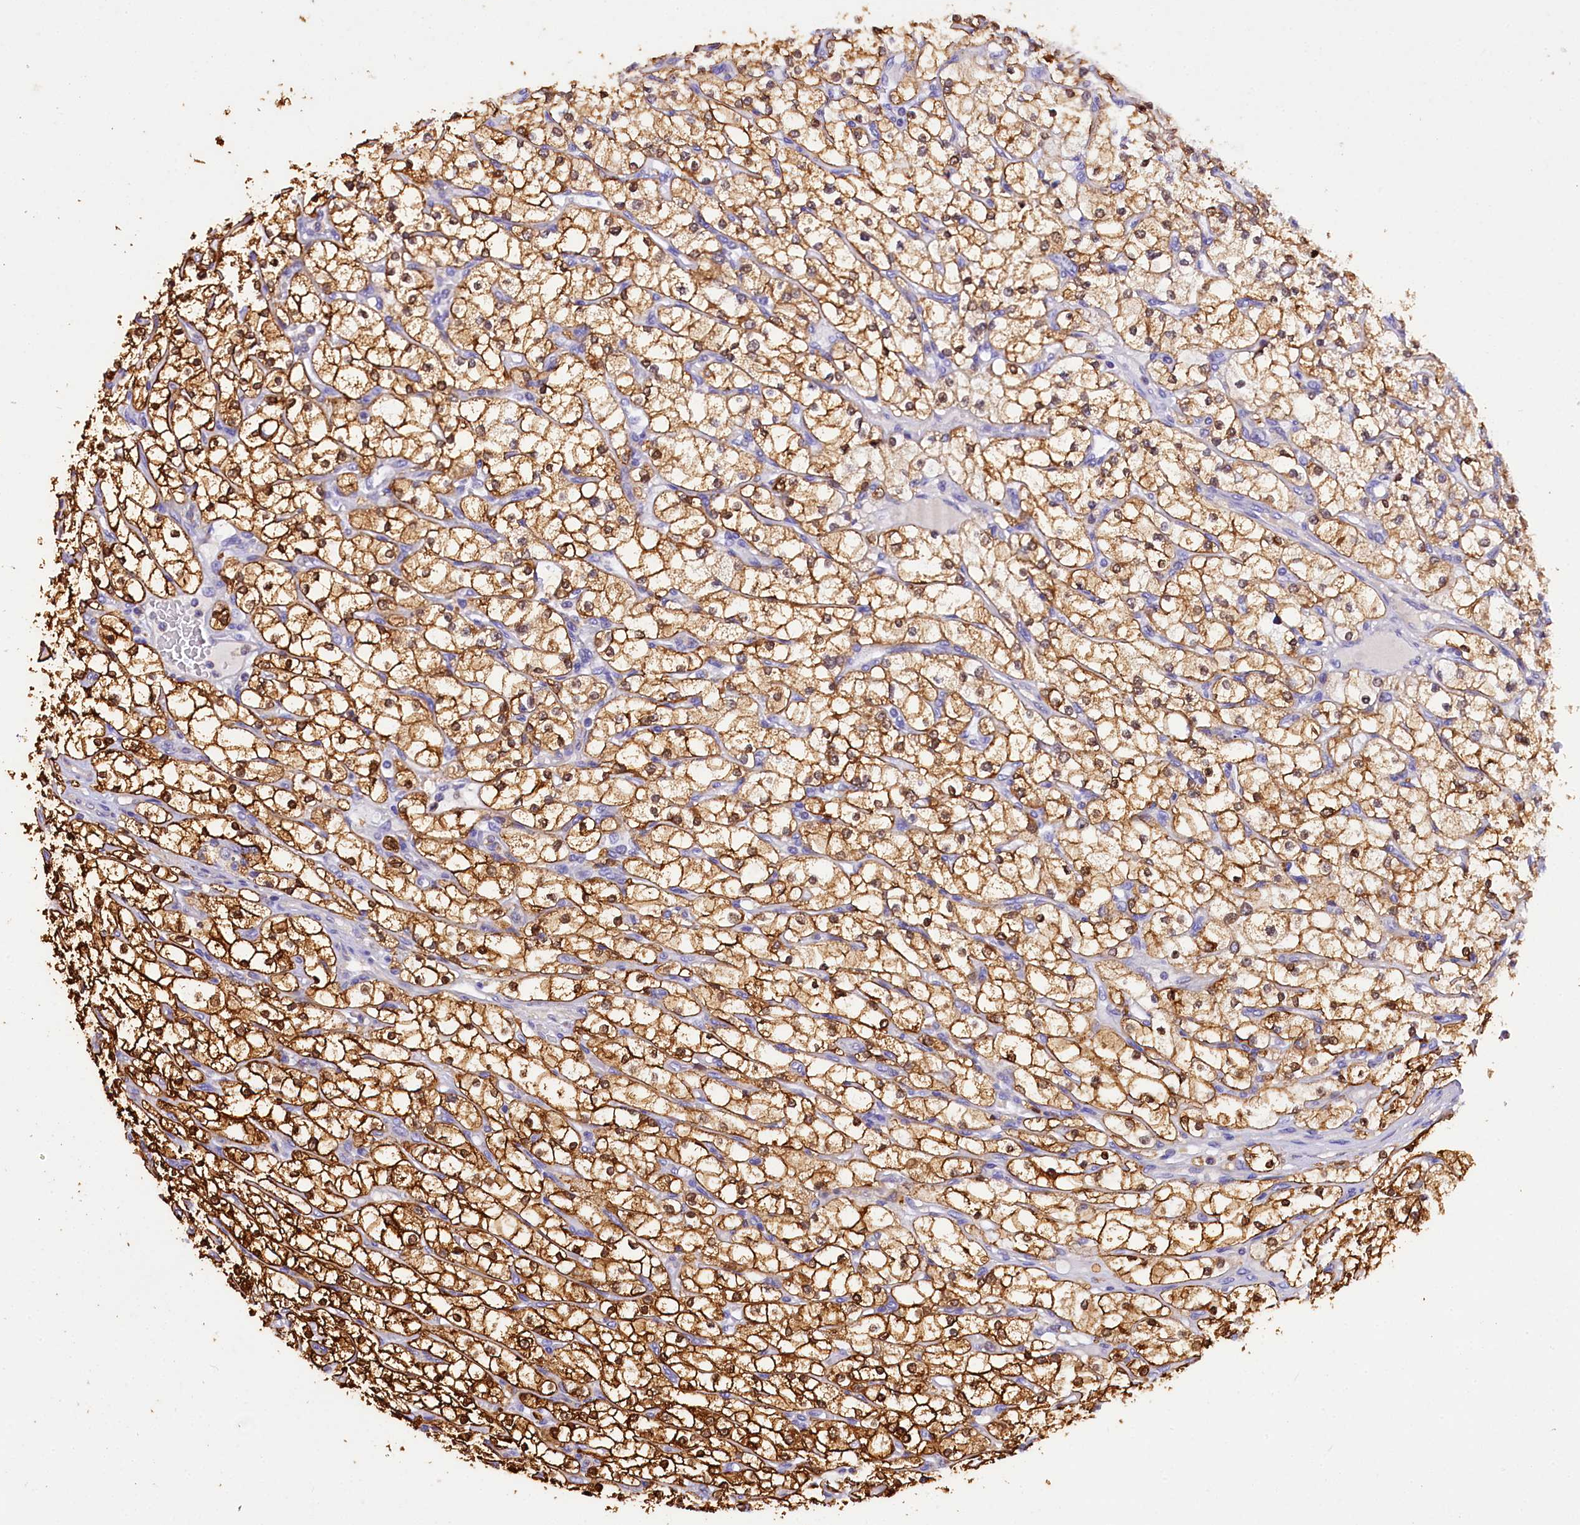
{"staining": {"intensity": "moderate", "quantity": ">75%", "location": "cytoplasmic/membranous"}, "tissue": "renal cancer", "cell_type": "Tumor cells", "image_type": "cancer", "snomed": [{"axis": "morphology", "description": "Adenocarcinoma, NOS"}, {"axis": "topography", "description": "Kidney"}], "caption": "Renal adenocarcinoma tissue demonstrates moderate cytoplasmic/membranous staining in about >75% of tumor cells", "gene": "TASOR2", "patient": {"sex": "male", "age": 80}}